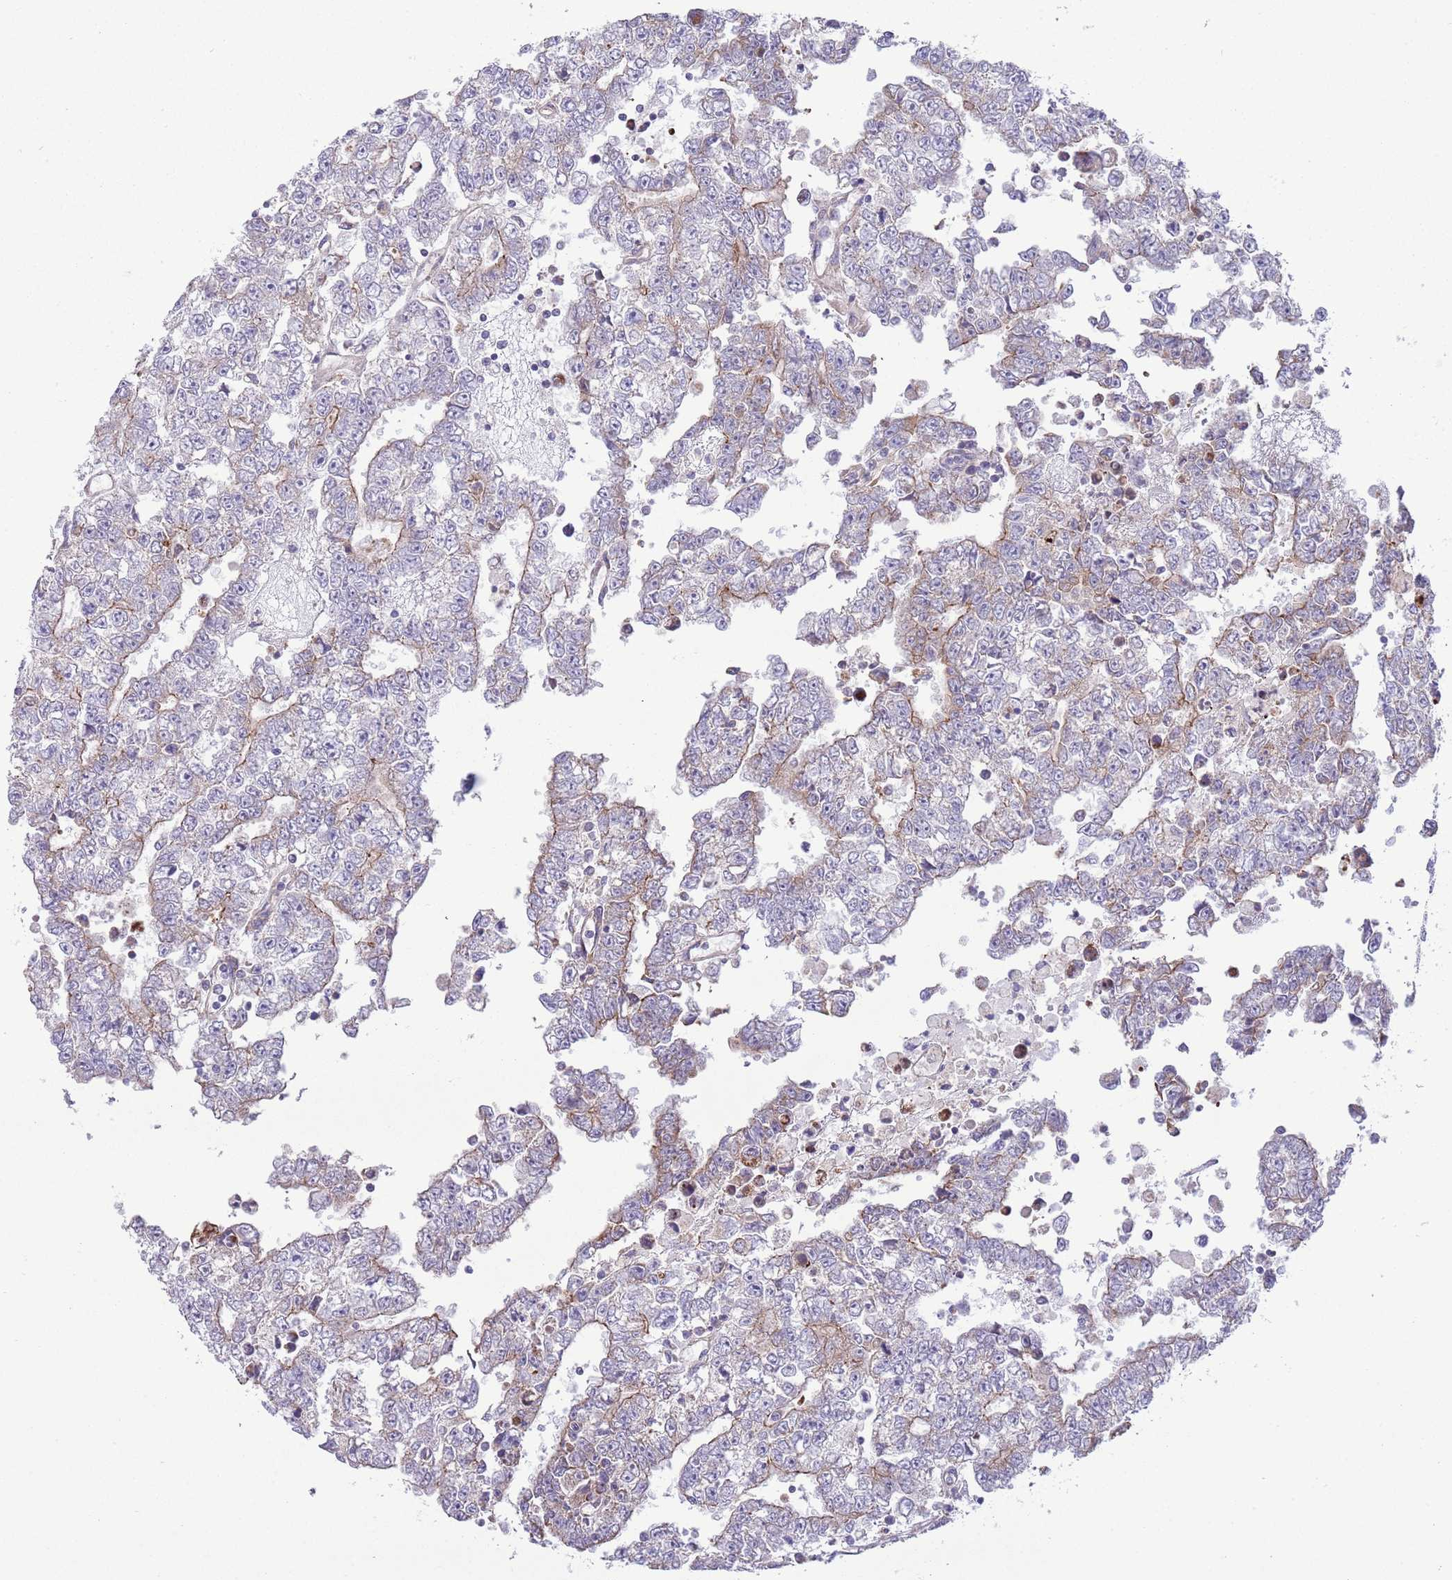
{"staining": {"intensity": "weak", "quantity": "25%-75%", "location": "cytoplasmic/membranous"}, "tissue": "testis cancer", "cell_type": "Tumor cells", "image_type": "cancer", "snomed": [{"axis": "morphology", "description": "Carcinoma, Embryonal, NOS"}, {"axis": "topography", "description": "Testis"}], "caption": "Immunohistochemical staining of testis cancer (embryonal carcinoma) exhibits weak cytoplasmic/membranous protein expression in about 25%-75% of tumor cells. Nuclei are stained in blue.", "gene": "TOMM5", "patient": {"sex": "male", "age": 25}}